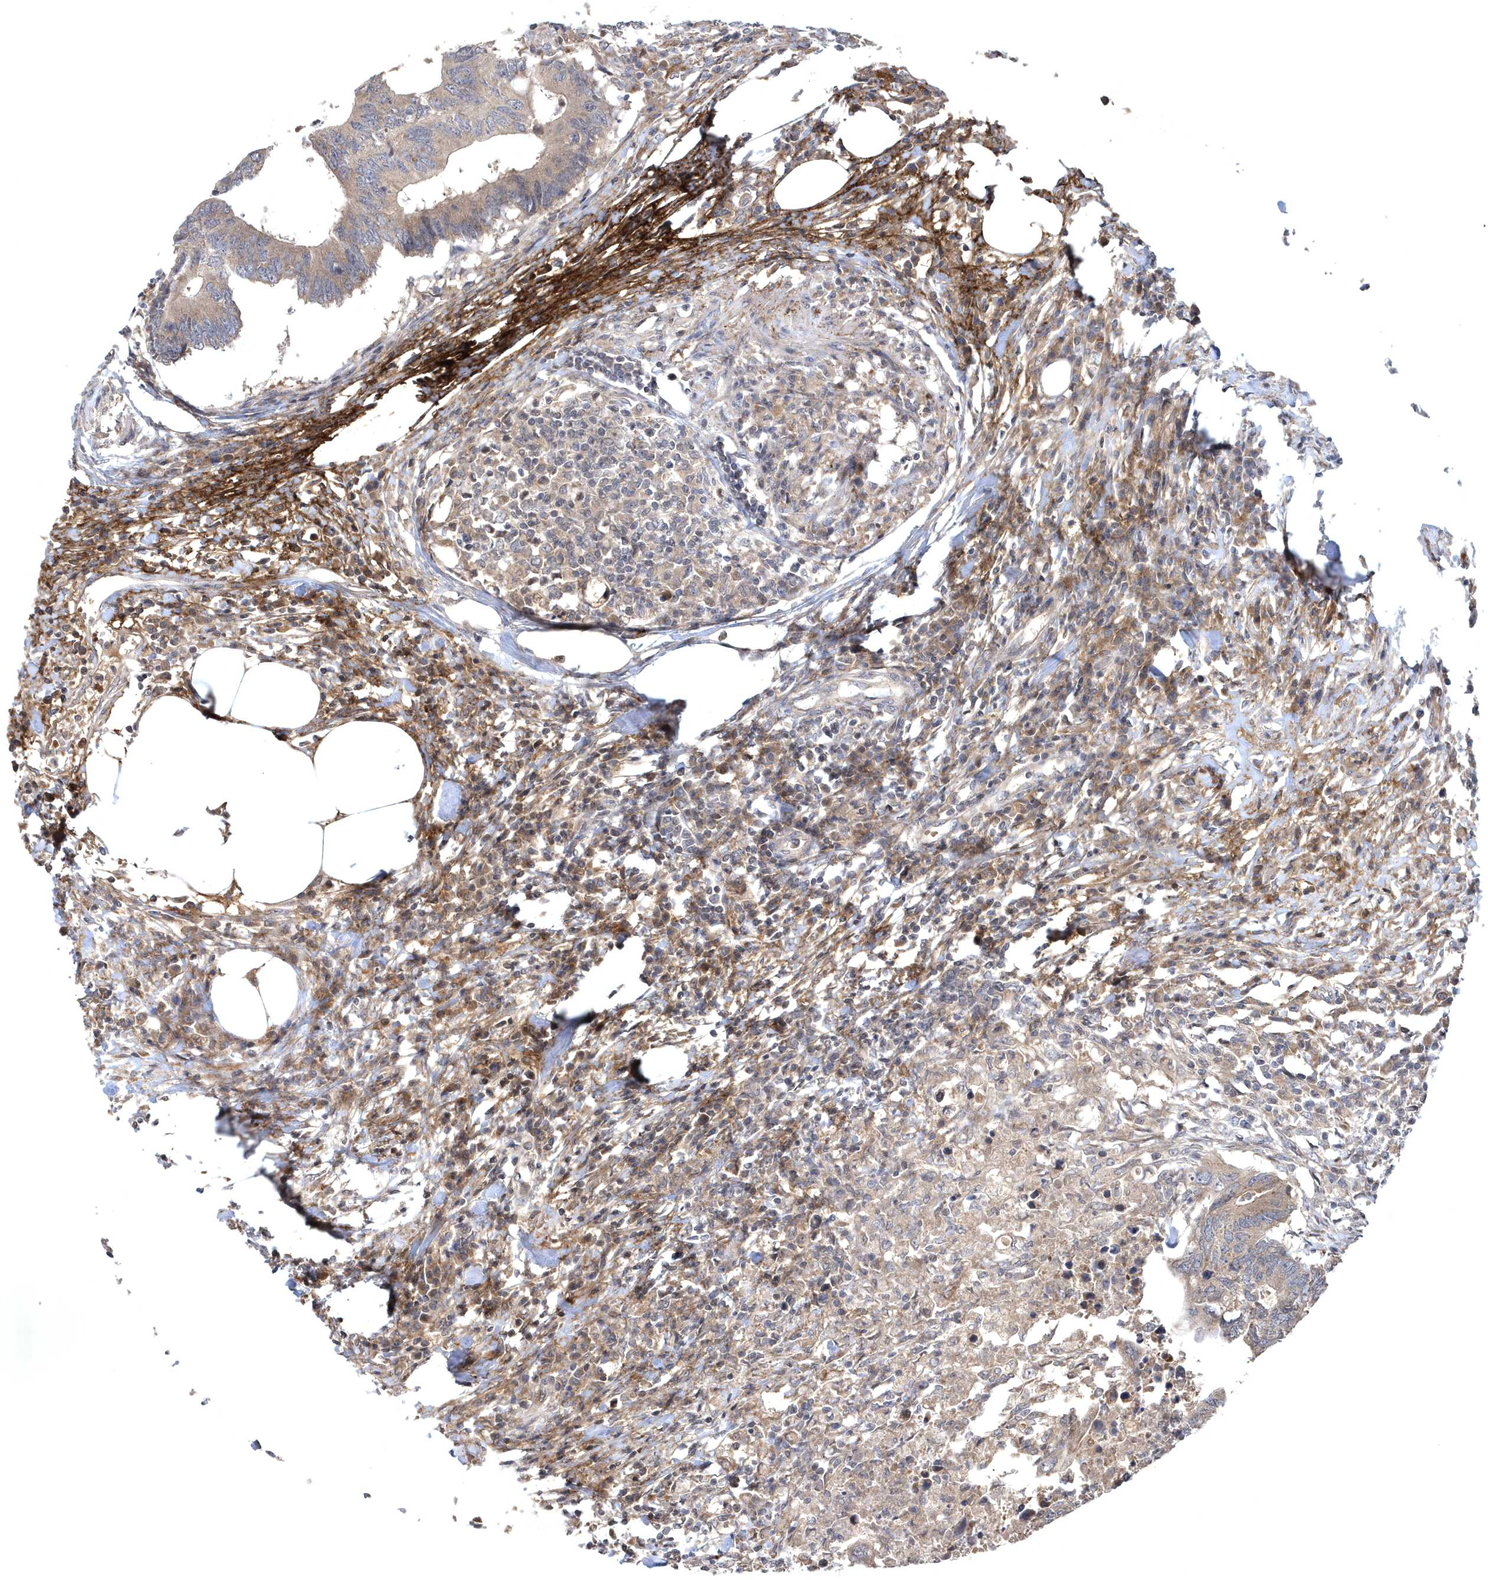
{"staining": {"intensity": "weak", "quantity": ">75%", "location": "cytoplasmic/membranous"}, "tissue": "colorectal cancer", "cell_type": "Tumor cells", "image_type": "cancer", "snomed": [{"axis": "morphology", "description": "Adenocarcinoma, NOS"}, {"axis": "topography", "description": "Colon"}], "caption": "The photomicrograph reveals staining of colorectal cancer, revealing weak cytoplasmic/membranous protein positivity (brown color) within tumor cells.", "gene": "HMGCS1", "patient": {"sex": "male", "age": 71}}